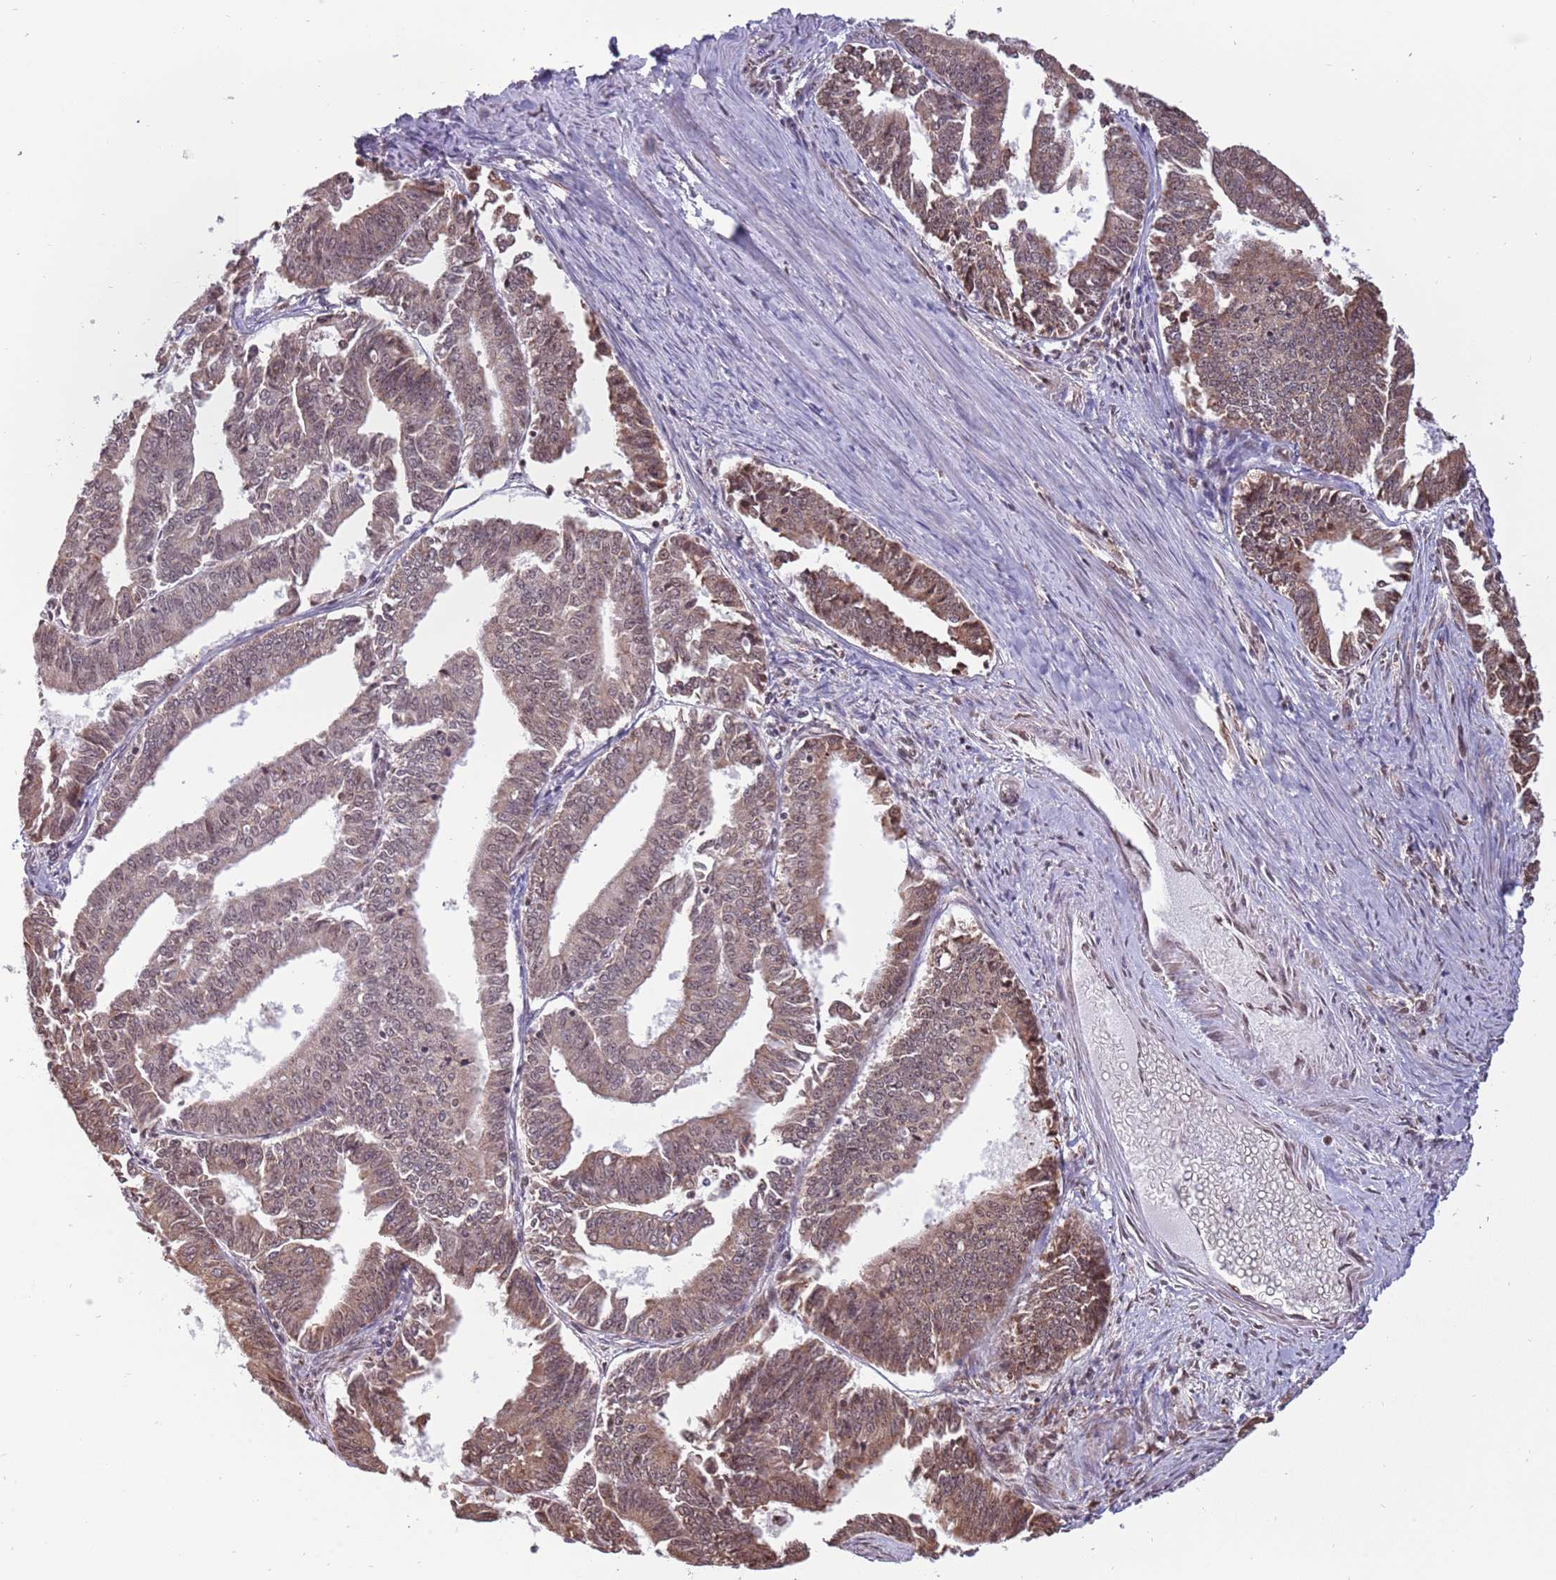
{"staining": {"intensity": "moderate", "quantity": "25%-75%", "location": "cytoplasmic/membranous,nuclear"}, "tissue": "endometrial cancer", "cell_type": "Tumor cells", "image_type": "cancer", "snomed": [{"axis": "morphology", "description": "Adenocarcinoma, NOS"}, {"axis": "topography", "description": "Endometrium"}], "caption": "Moderate cytoplasmic/membranous and nuclear protein staining is identified in approximately 25%-75% of tumor cells in endometrial cancer (adenocarcinoma).", "gene": "BARD1", "patient": {"sex": "female", "age": 73}}